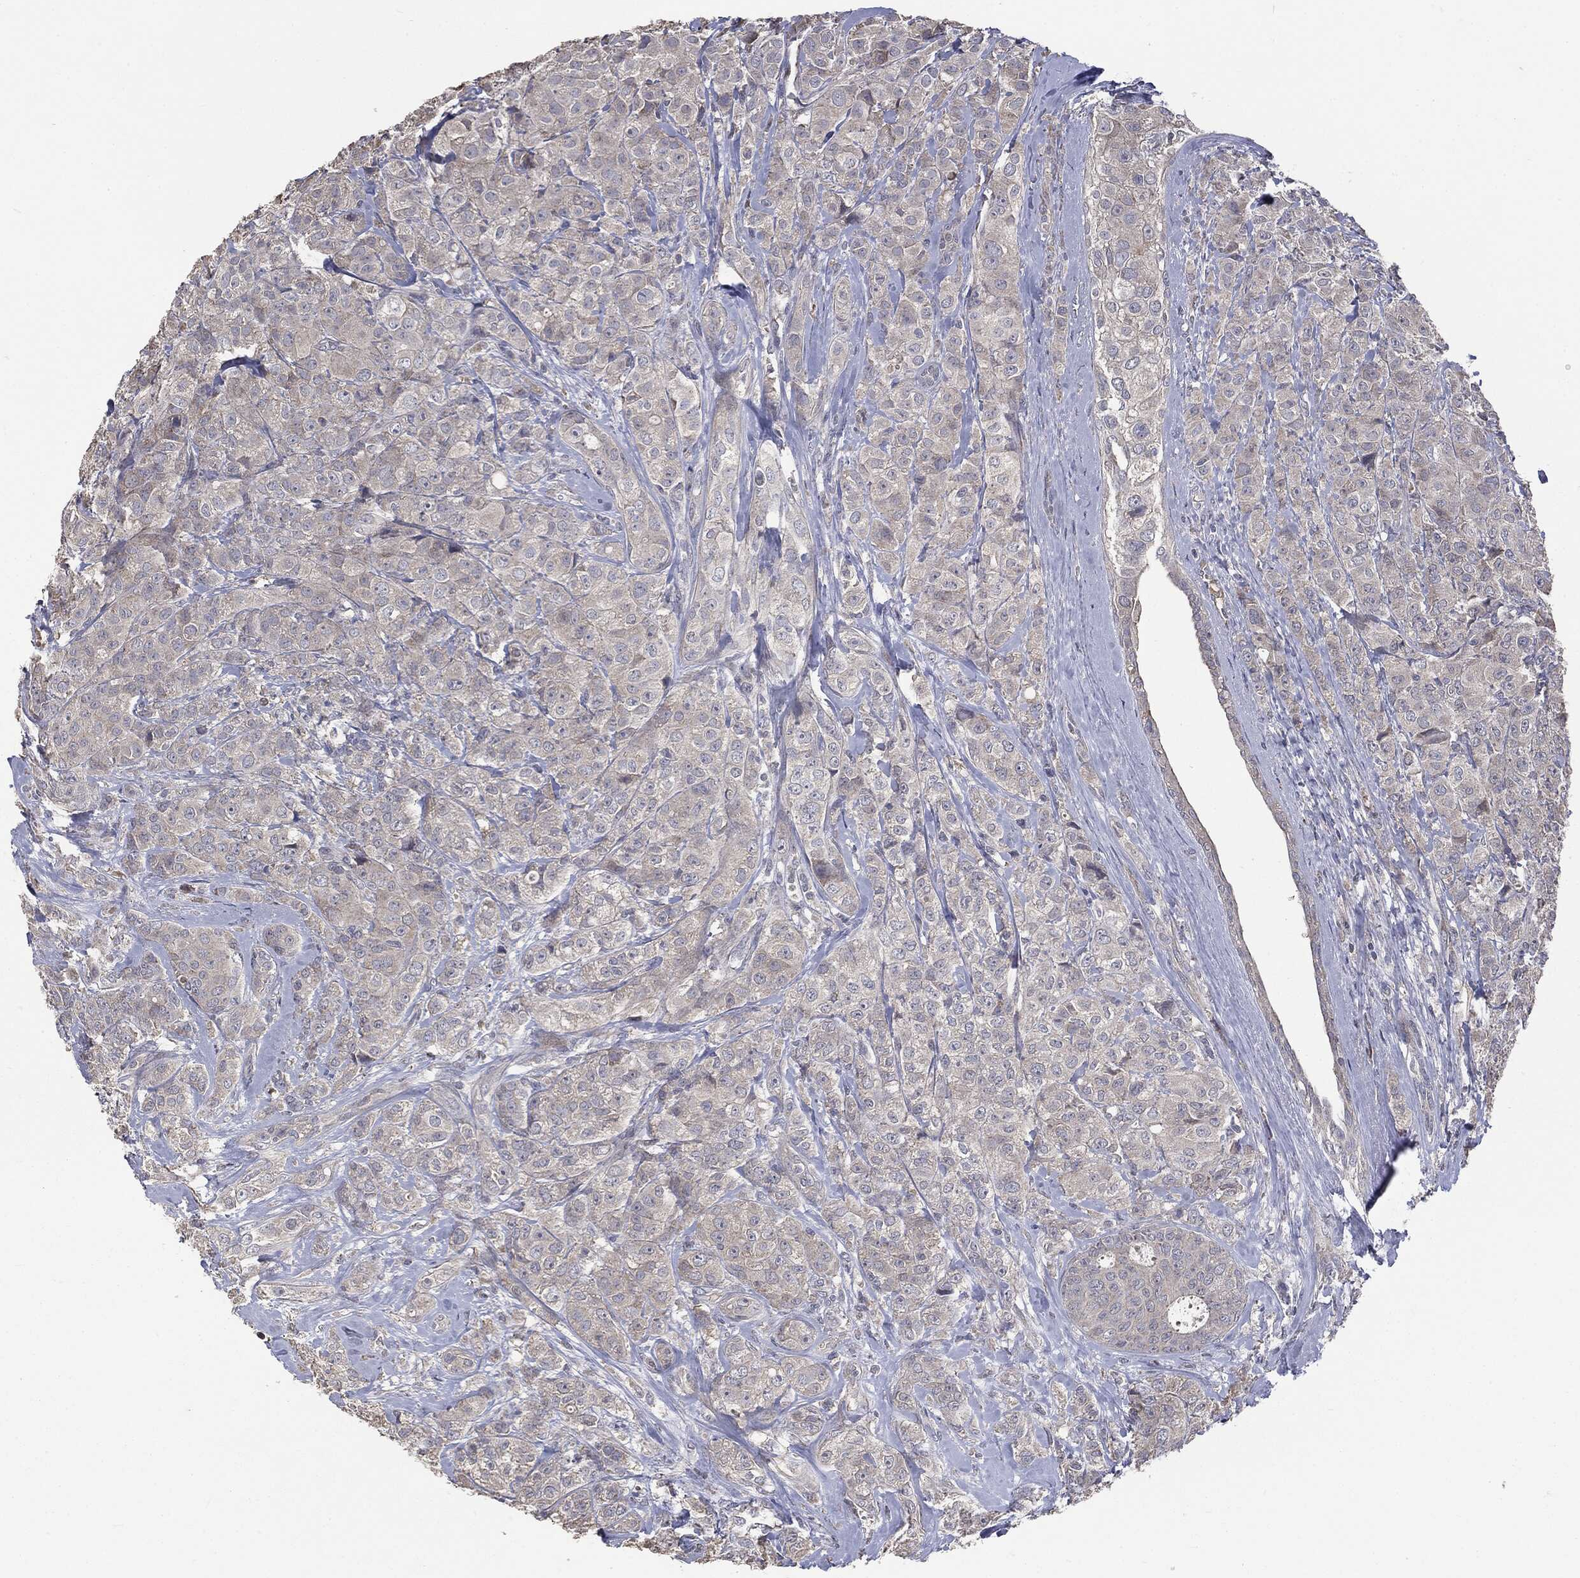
{"staining": {"intensity": "negative", "quantity": "none", "location": "none"}, "tissue": "breast cancer", "cell_type": "Tumor cells", "image_type": "cancer", "snomed": [{"axis": "morphology", "description": "Normal tissue, NOS"}, {"axis": "morphology", "description": "Duct carcinoma"}, {"axis": "topography", "description": "Breast"}], "caption": "DAB immunohistochemical staining of human breast intraductal carcinoma displays no significant staining in tumor cells. (DAB (3,3'-diaminobenzidine) immunohistochemistry visualized using brightfield microscopy, high magnification).", "gene": "MTOR", "patient": {"sex": "female", "age": 43}}